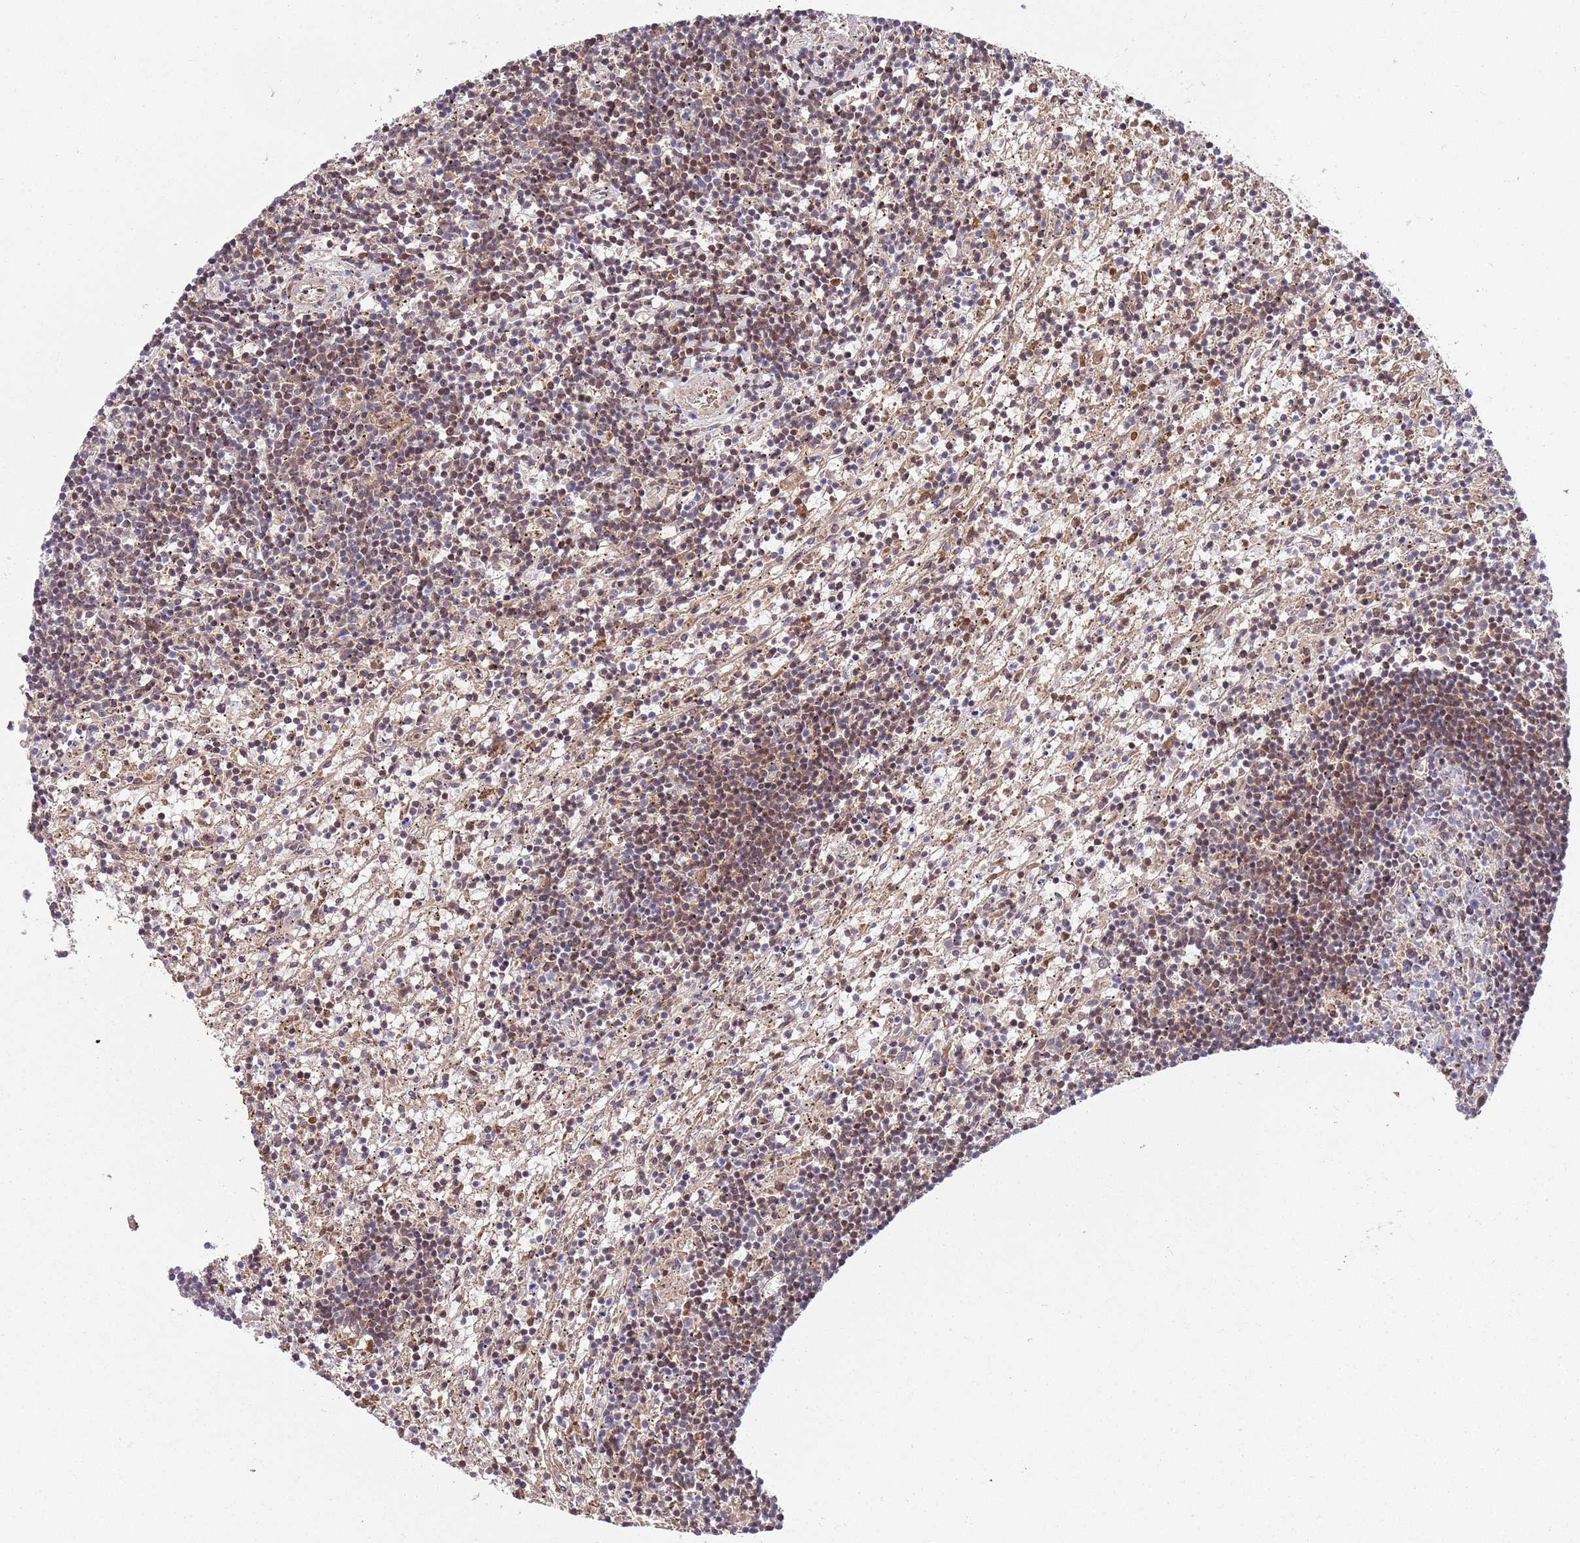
{"staining": {"intensity": "moderate", "quantity": "25%-75%", "location": "cytoplasmic/membranous,nuclear"}, "tissue": "lymphoma", "cell_type": "Tumor cells", "image_type": "cancer", "snomed": [{"axis": "morphology", "description": "Malignant lymphoma, non-Hodgkin's type, Low grade"}, {"axis": "topography", "description": "Spleen"}], "caption": "Moderate cytoplasmic/membranous and nuclear expression is appreciated in approximately 25%-75% of tumor cells in lymphoma.", "gene": "GGA1", "patient": {"sex": "male", "age": 76}}